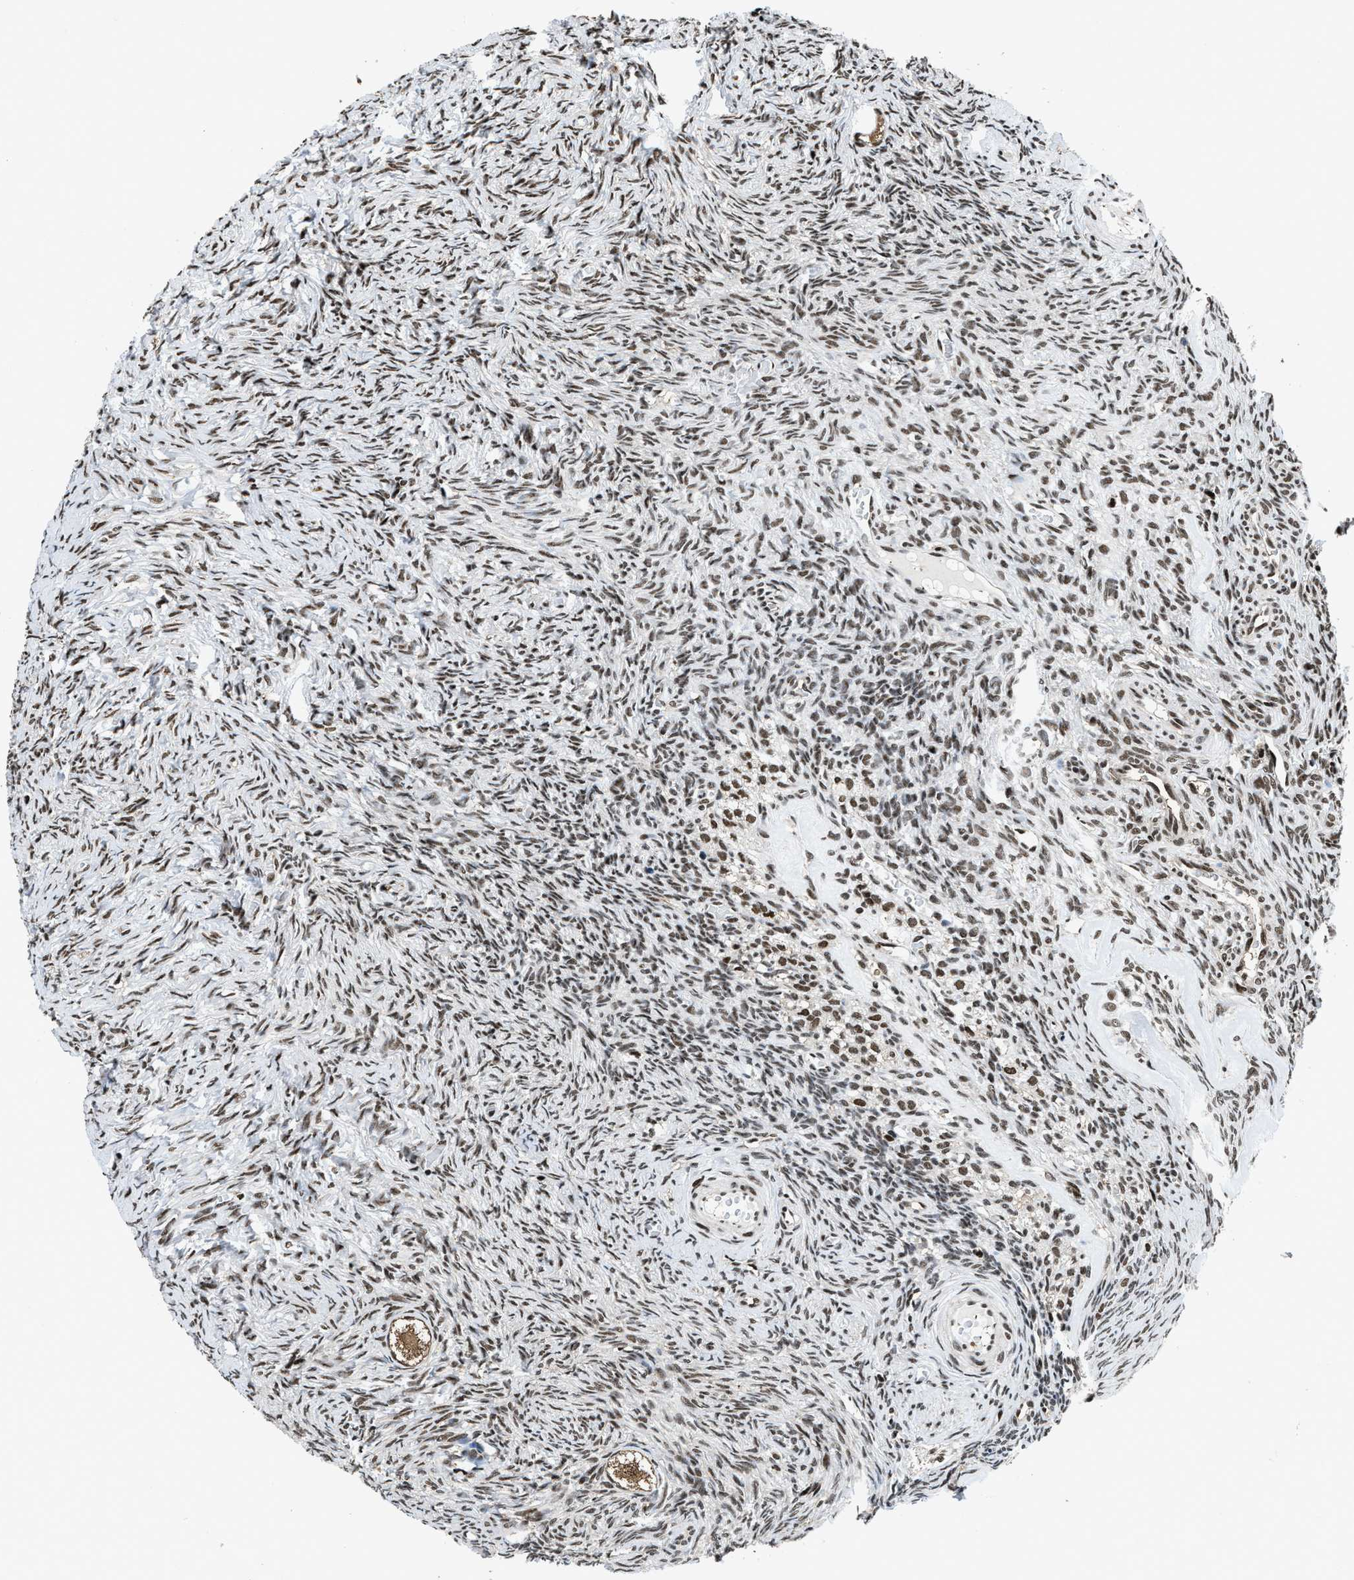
{"staining": {"intensity": "moderate", "quantity": ">75%", "location": "cytoplasmic/membranous"}, "tissue": "ovary", "cell_type": "Follicle cells", "image_type": "normal", "snomed": [{"axis": "morphology", "description": "Normal tissue, NOS"}, {"axis": "topography", "description": "Ovary"}], "caption": "A brown stain labels moderate cytoplasmic/membranous expression of a protein in follicle cells of unremarkable human ovary. (Brightfield microscopy of DAB IHC at high magnification).", "gene": "HNRNPF", "patient": {"sex": "female", "age": 27}}